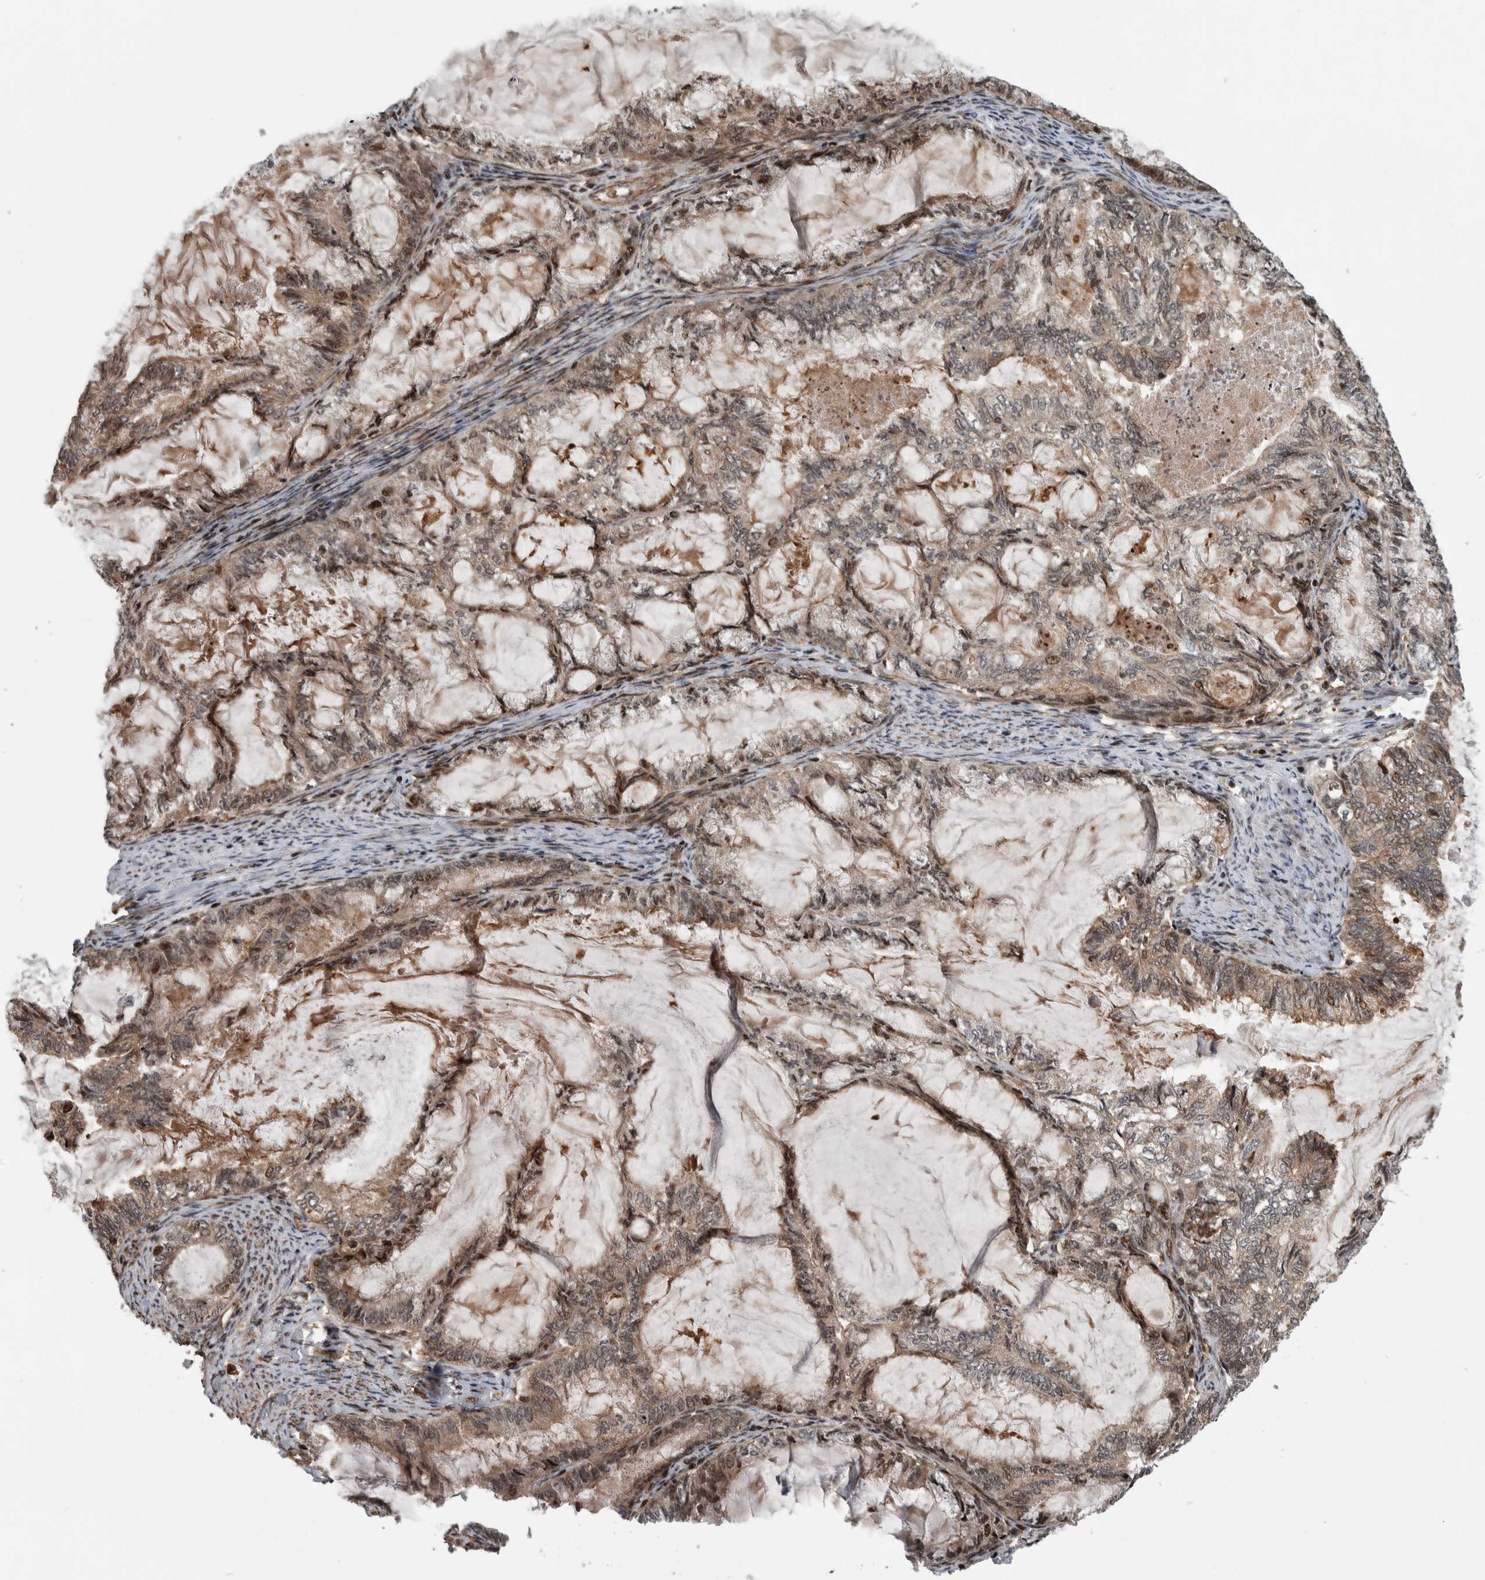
{"staining": {"intensity": "moderate", "quantity": ">75%", "location": "cytoplasmic/membranous"}, "tissue": "endometrial cancer", "cell_type": "Tumor cells", "image_type": "cancer", "snomed": [{"axis": "morphology", "description": "Adenocarcinoma, NOS"}, {"axis": "topography", "description": "Endometrium"}], "caption": "Immunohistochemistry (IHC) image of human endometrial adenocarcinoma stained for a protein (brown), which demonstrates medium levels of moderate cytoplasmic/membranous expression in about >75% of tumor cells.", "gene": "ARFGEF1", "patient": {"sex": "female", "age": 86}}